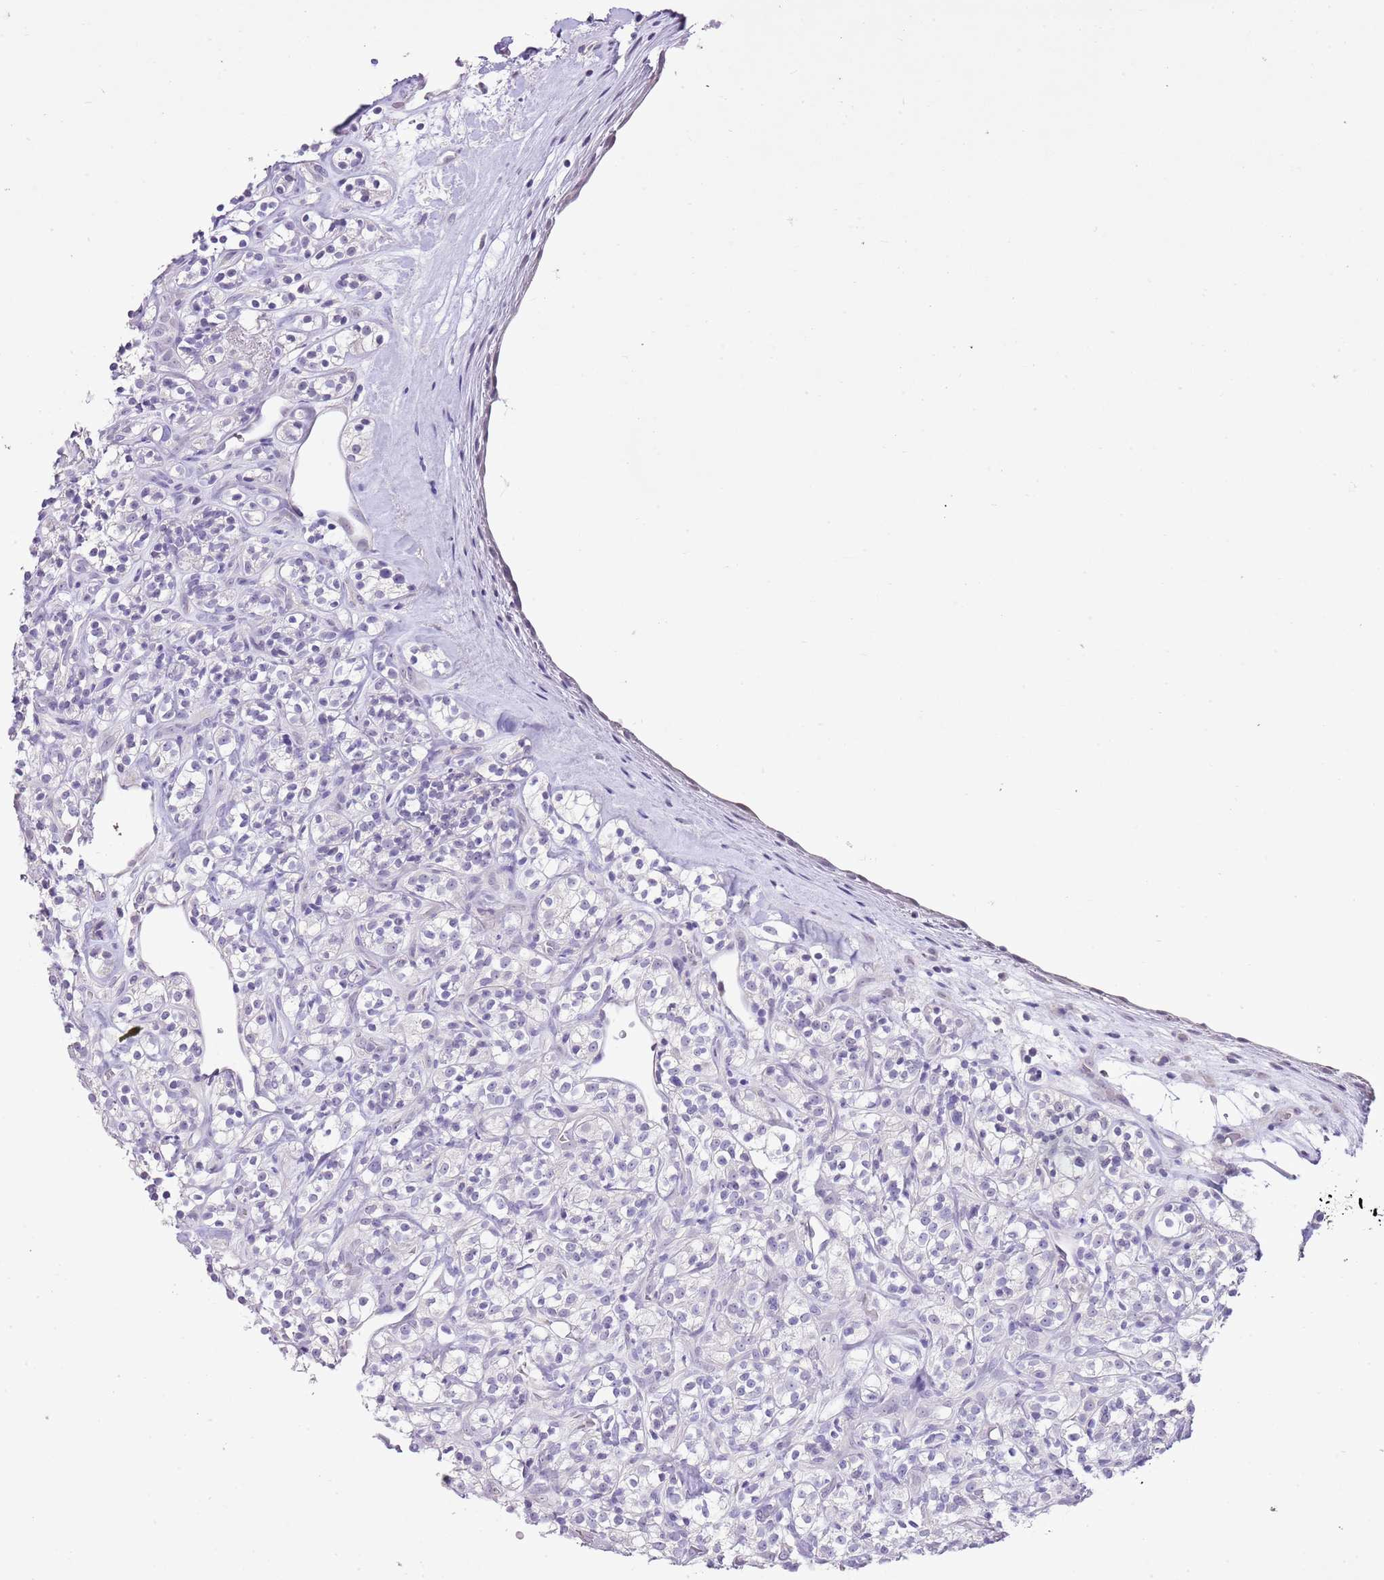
{"staining": {"intensity": "negative", "quantity": "none", "location": "none"}, "tissue": "renal cancer", "cell_type": "Tumor cells", "image_type": "cancer", "snomed": [{"axis": "morphology", "description": "Adenocarcinoma, NOS"}, {"axis": "topography", "description": "Kidney"}], "caption": "Immunohistochemical staining of human adenocarcinoma (renal) exhibits no significant positivity in tumor cells.", "gene": "XPO7", "patient": {"sex": "male", "age": 77}}